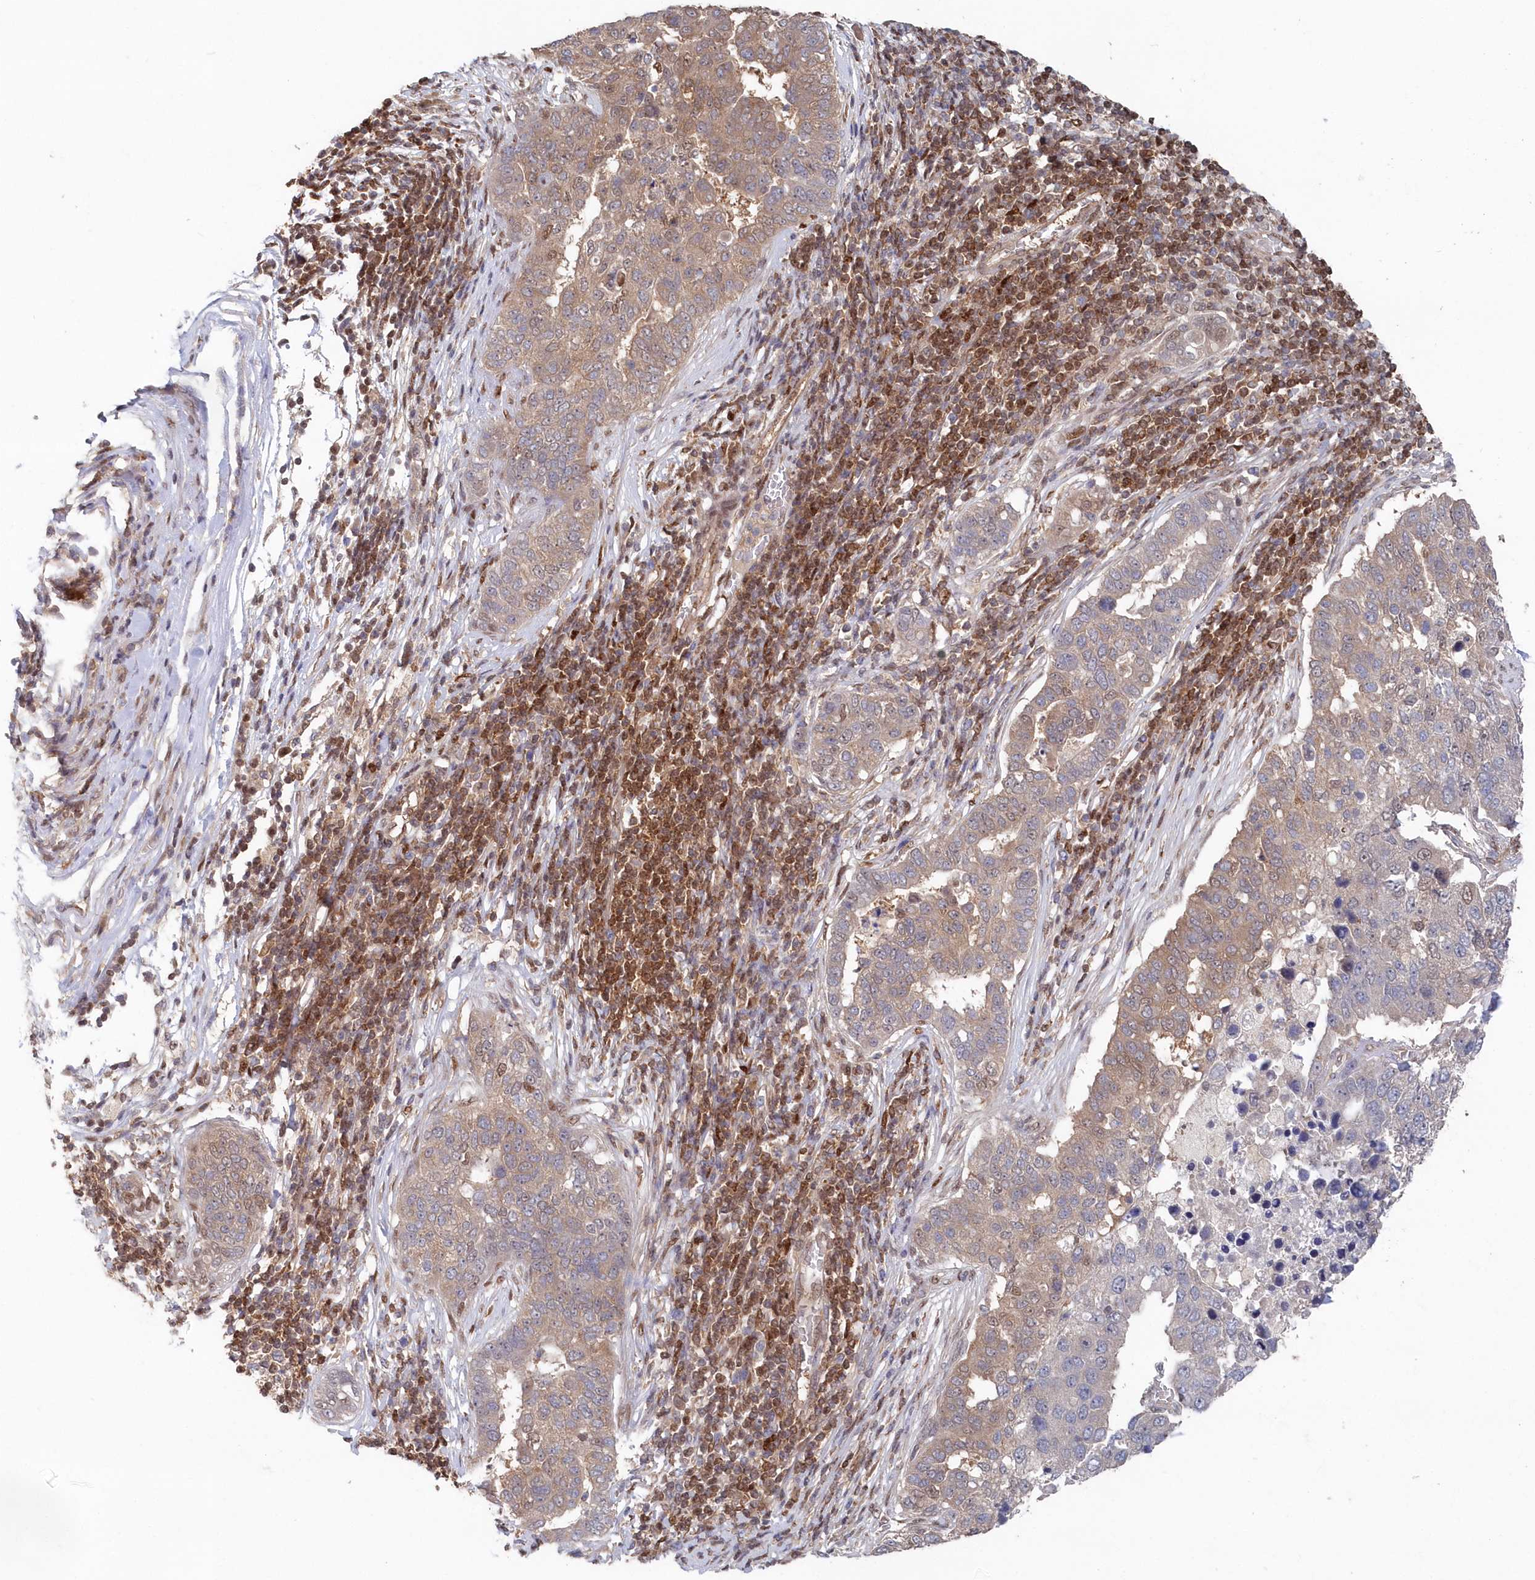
{"staining": {"intensity": "weak", "quantity": ">75%", "location": "cytoplasmic/membranous"}, "tissue": "pancreatic cancer", "cell_type": "Tumor cells", "image_type": "cancer", "snomed": [{"axis": "morphology", "description": "Adenocarcinoma, NOS"}, {"axis": "topography", "description": "Pancreas"}], "caption": "Protein staining of adenocarcinoma (pancreatic) tissue exhibits weak cytoplasmic/membranous expression in about >75% of tumor cells.", "gene": "ABHD14B", "patient": {"sex": "female", "age": 61}}